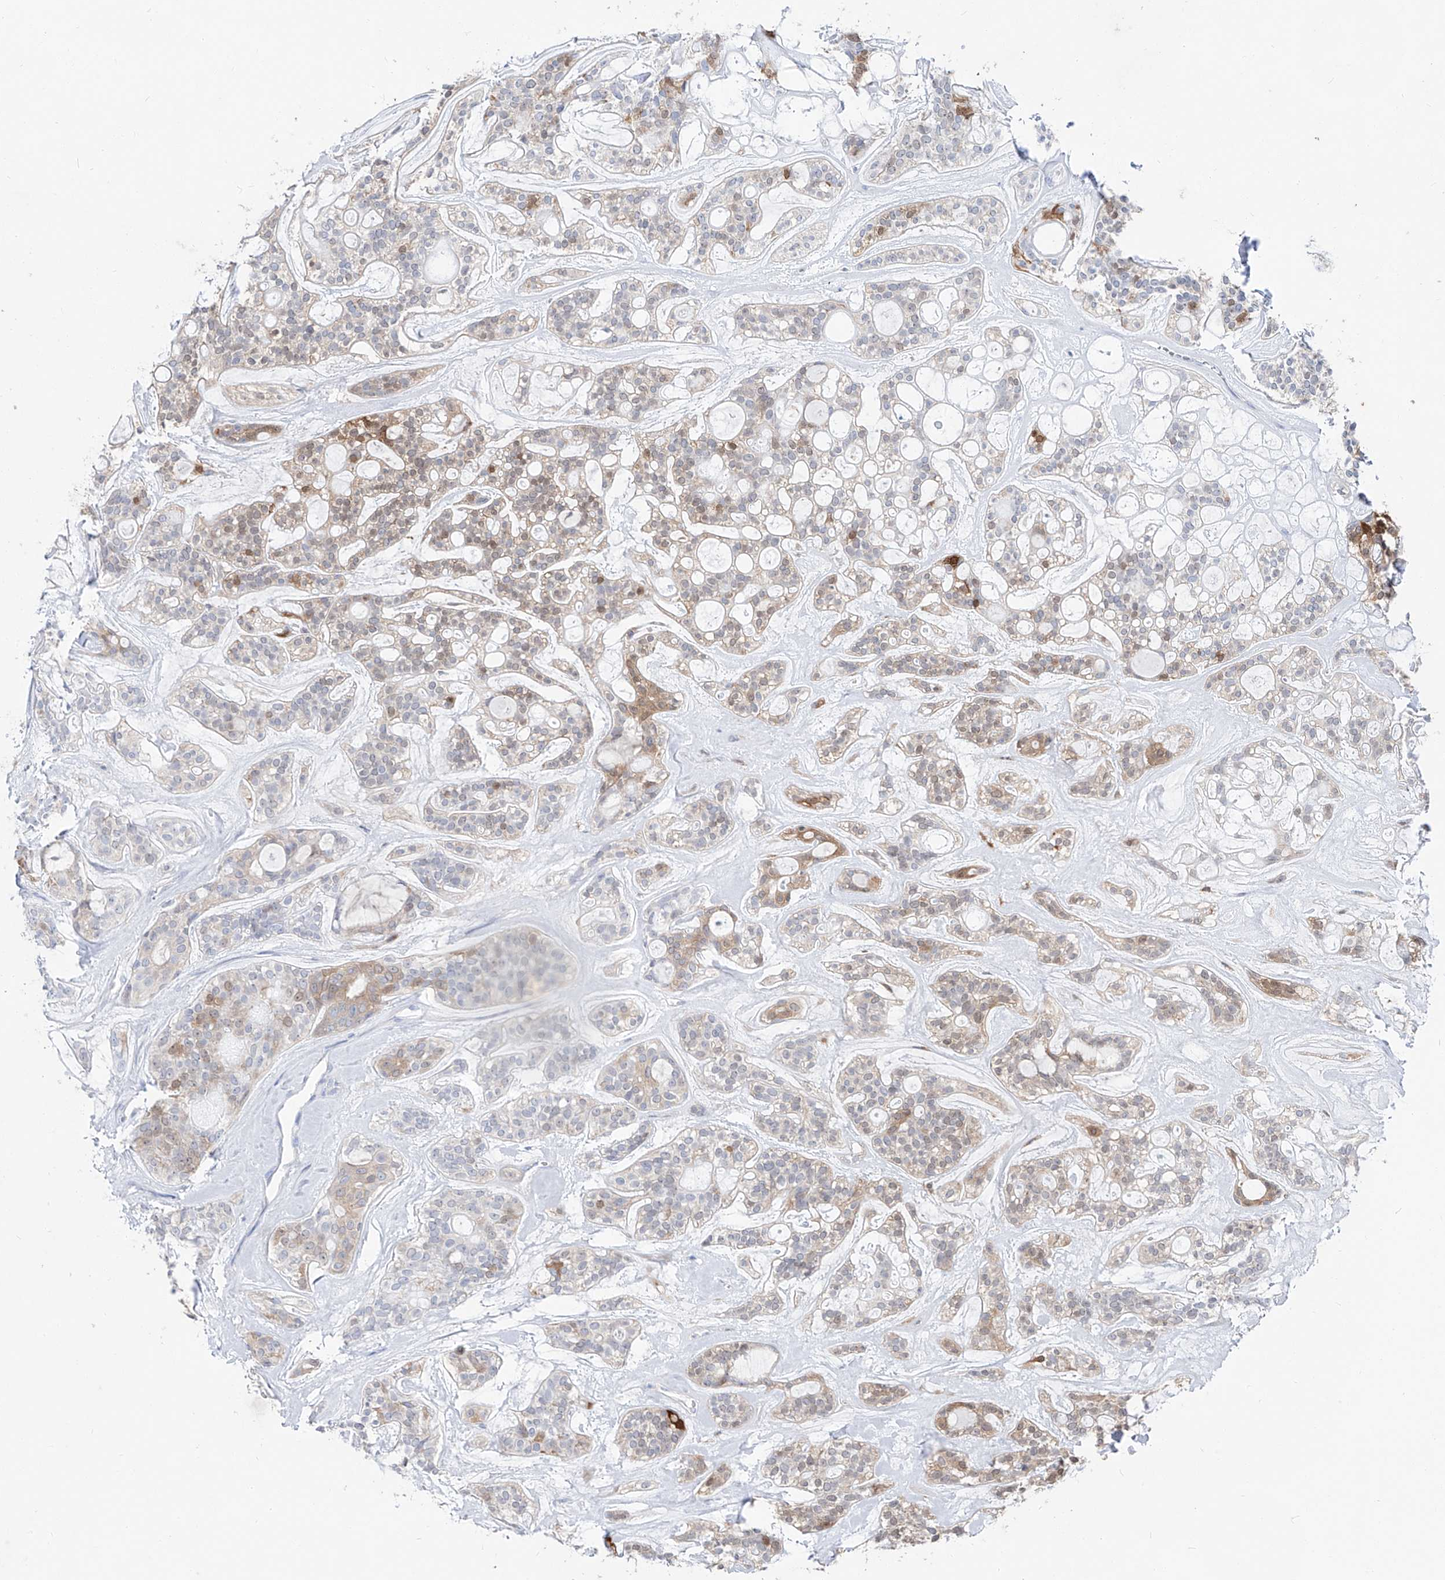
{"staining": {"intensity": "moderate", "quantity": "<25%", "location": "cytoplasmic/membranous,nuclear"}, "tissue": "head and neck cancer", "cell_type": "Tumor cells", "image_type": "cancer", "snomed": [{"axis": "morphology", "description": "Adenocarcinoma, NOS"}, {"axis": "topography", "description": "Head-Neck"}], "caption": "Head and neck cancer (adenocarcinoma) stained for a protein exhibits moderate cytoplasmic/membranous and nuclear positivity in tumor cells.", "gene": "UFL1", "patient": {"sex": "male", "age": 66}}